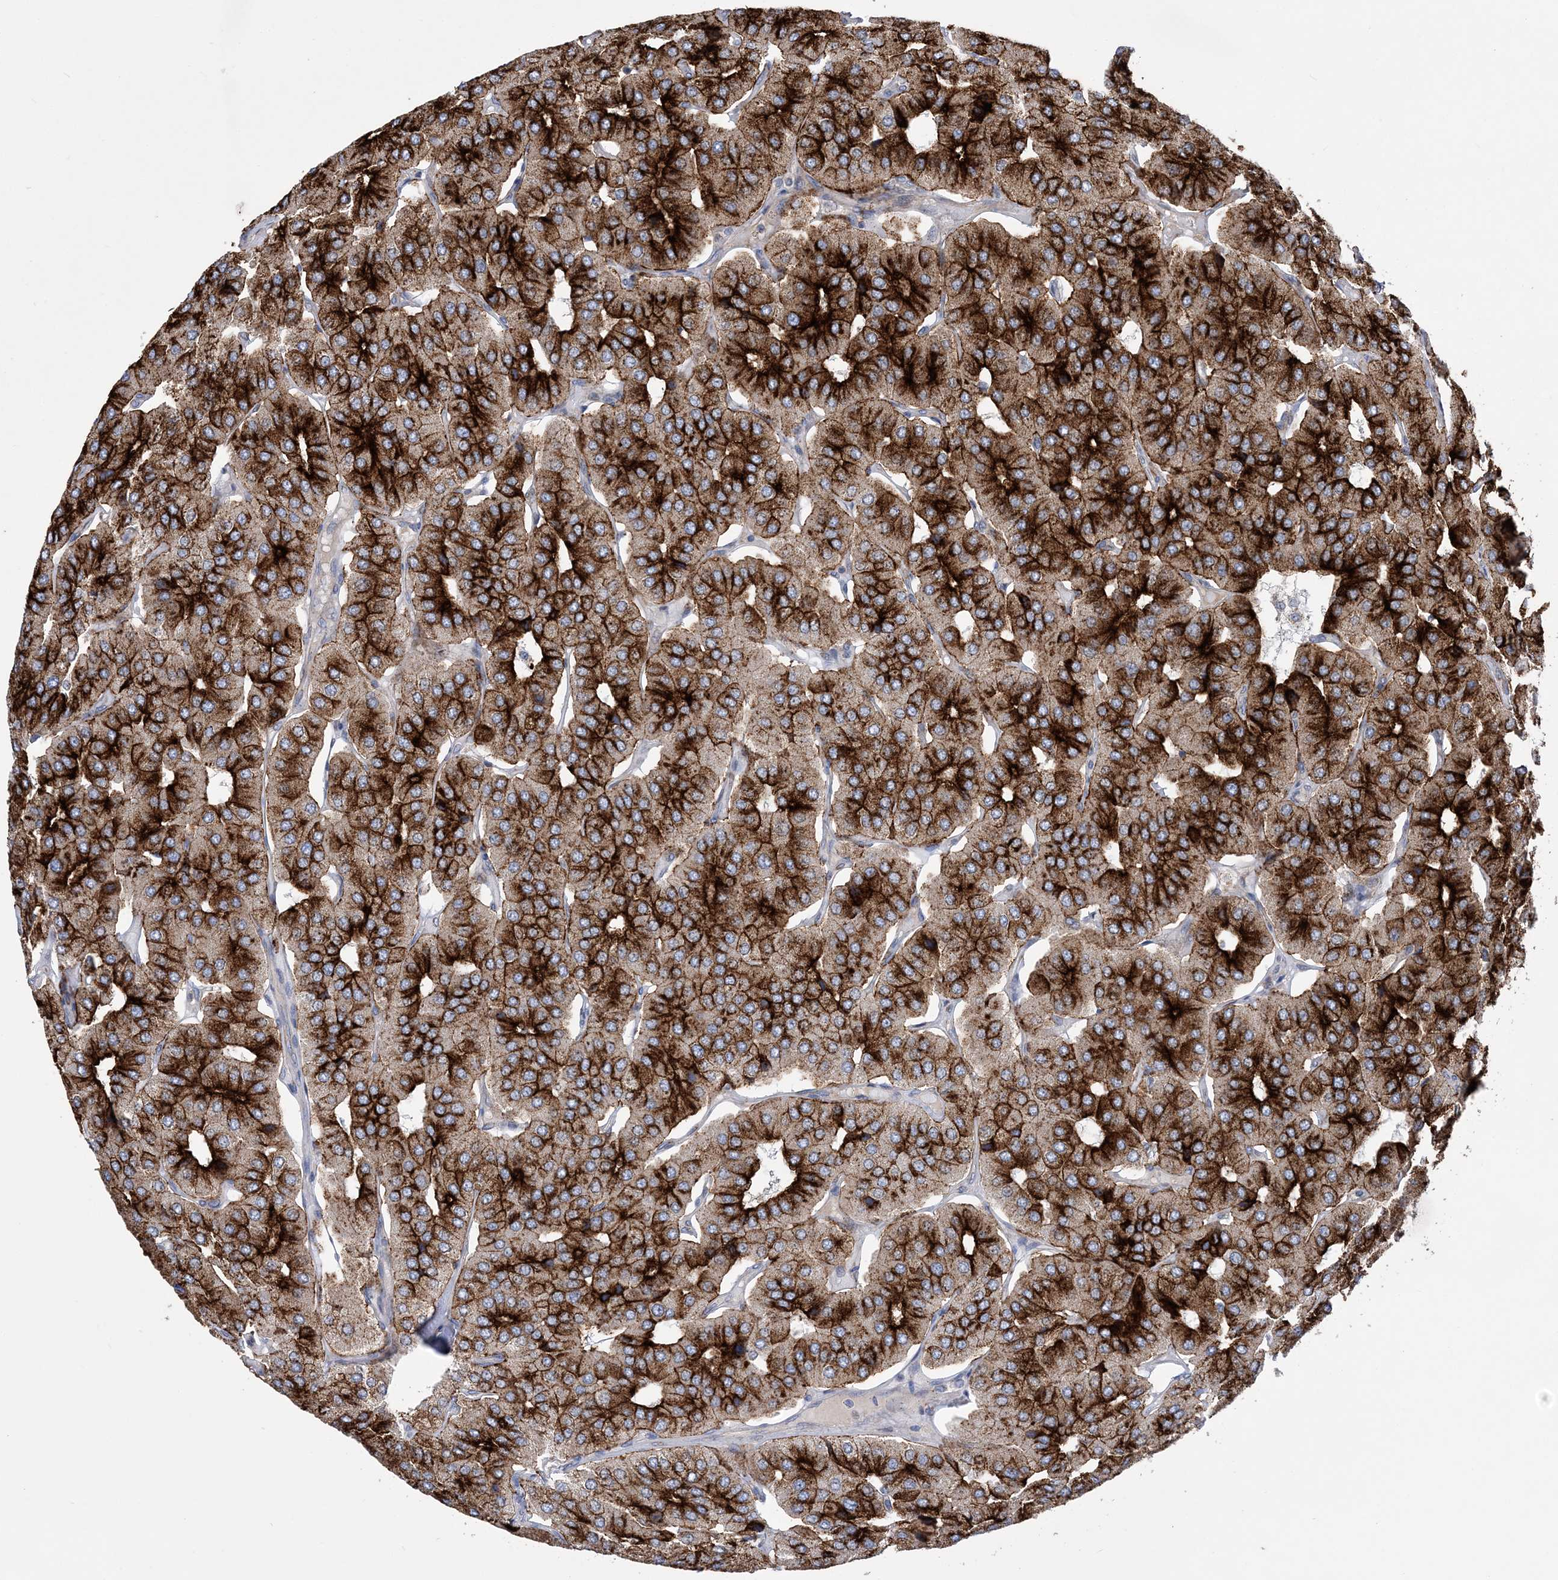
{"staining": {"intensity": "strong", "quantity": ">75%", "location": "cytoplasmic/membranous"}, "tissue": "parathyroid gland", "cell_type": "Glandular cells", "image_type": "normal", "snomed": [{"axis": "morphology", "description": "Normal tissue, NOS"}, {"axis": "morphology", "description": "Adenoma, NOS"}, {"axis": "topography", "description": "Parathyroid gland"}], "caption": "Protein staining of unremarkable parathyroid gland reveals strong cytoplasmic/membranous staining in approximately >75% of glandular cells. (Brightfield microscopy of DAB IHC at high magnification).", "gene": "COPB2", "patient": {"sex": "female", "age": 86}}